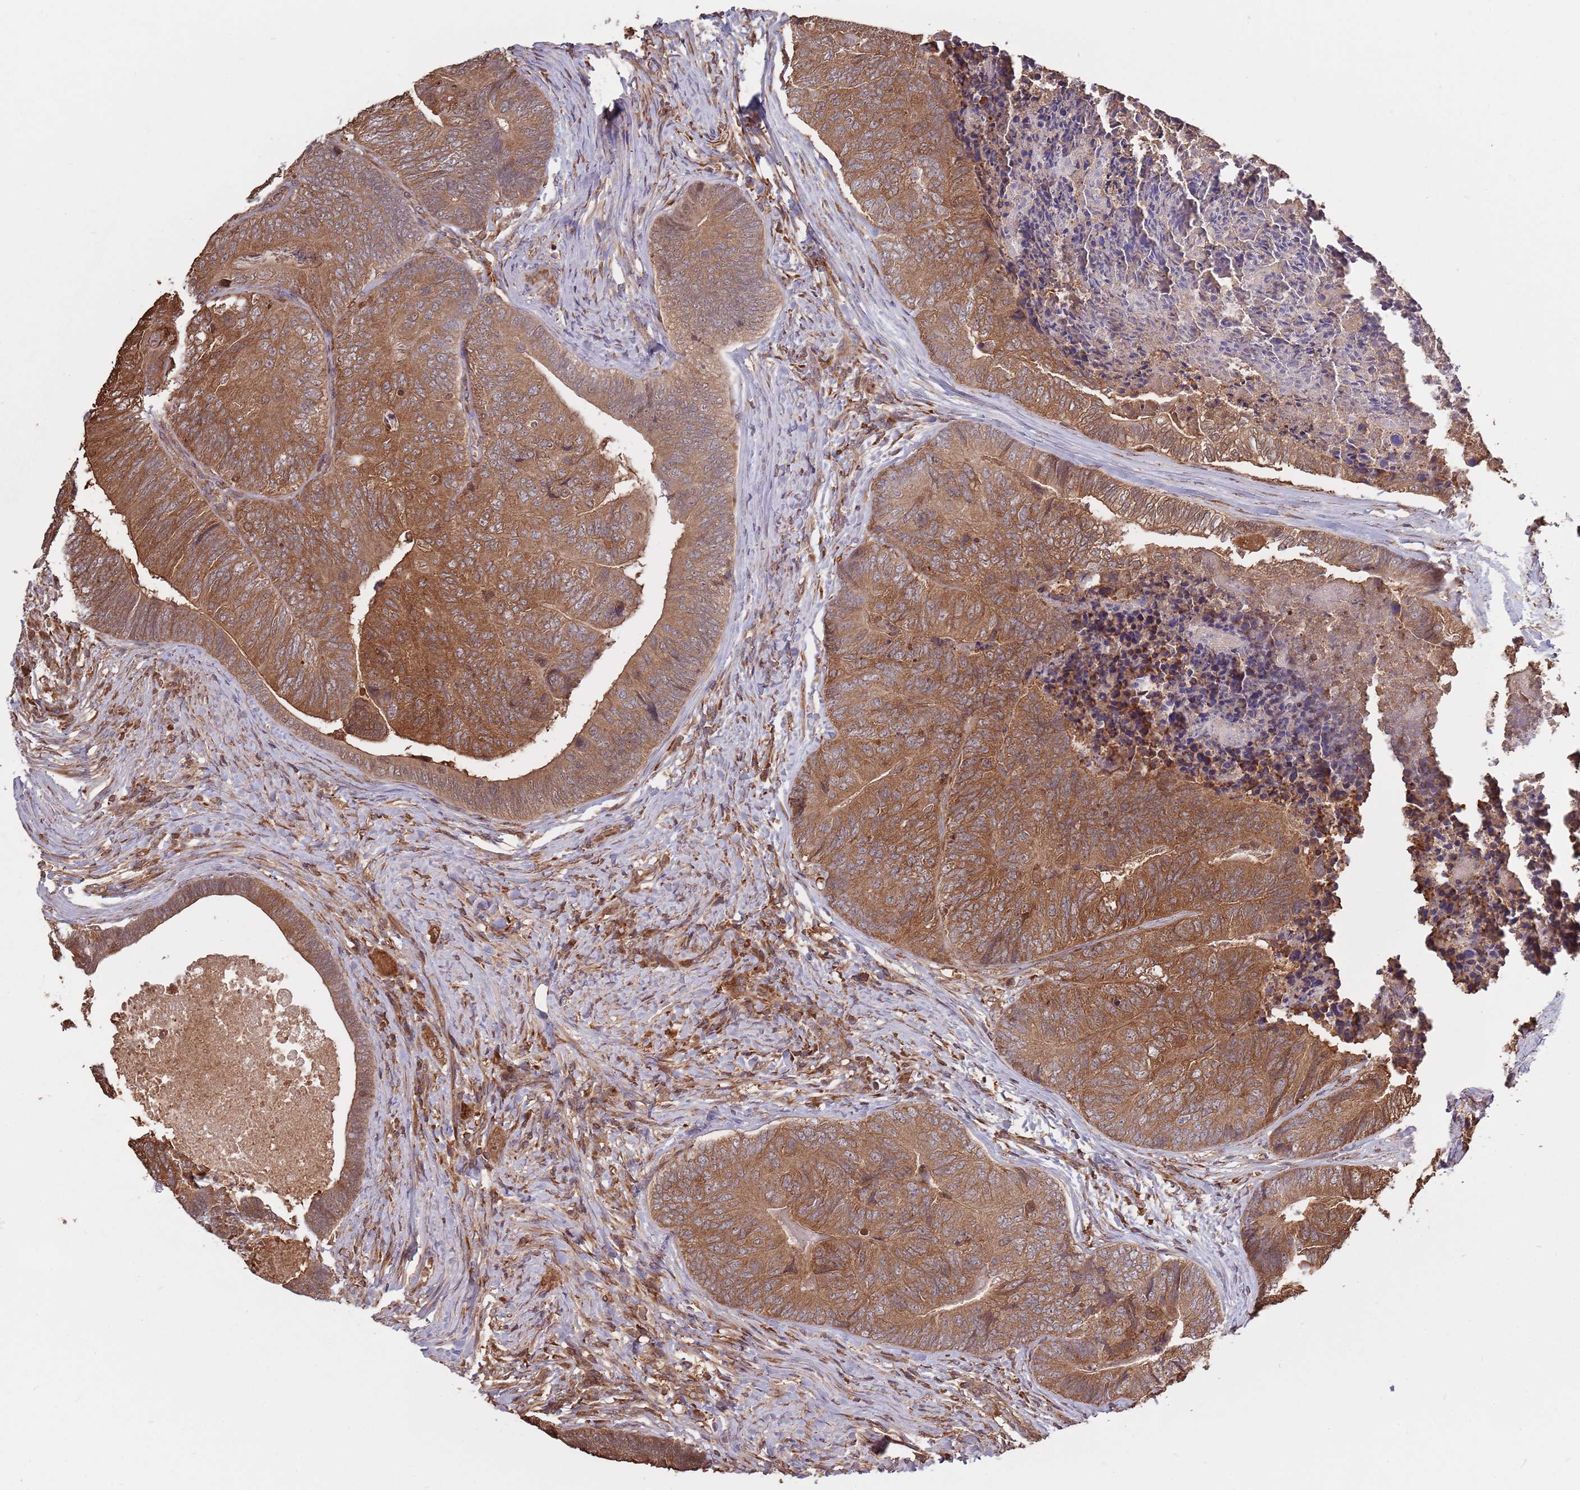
{"staining": {"intensity": "moderate", "quantity": ">75%", "location": "cytoplasmic/membranous"}, "tissue": "colorectal cancer", "cell_type": "Tumor cells", "image_type": "cancer", "snomed": [{"axis": "morphology", "description": "Adenocarcinoma, NOS"}, {"axis": "topography", "description": "Colon"}], "caption": "Protein analysis of colorectal cancer tissue exhibits moderate cytoplasmic/membranous staining in about >75% of tumor cells.", "gene": "COG4", "patient": {"sex": "female", "age": 67}}